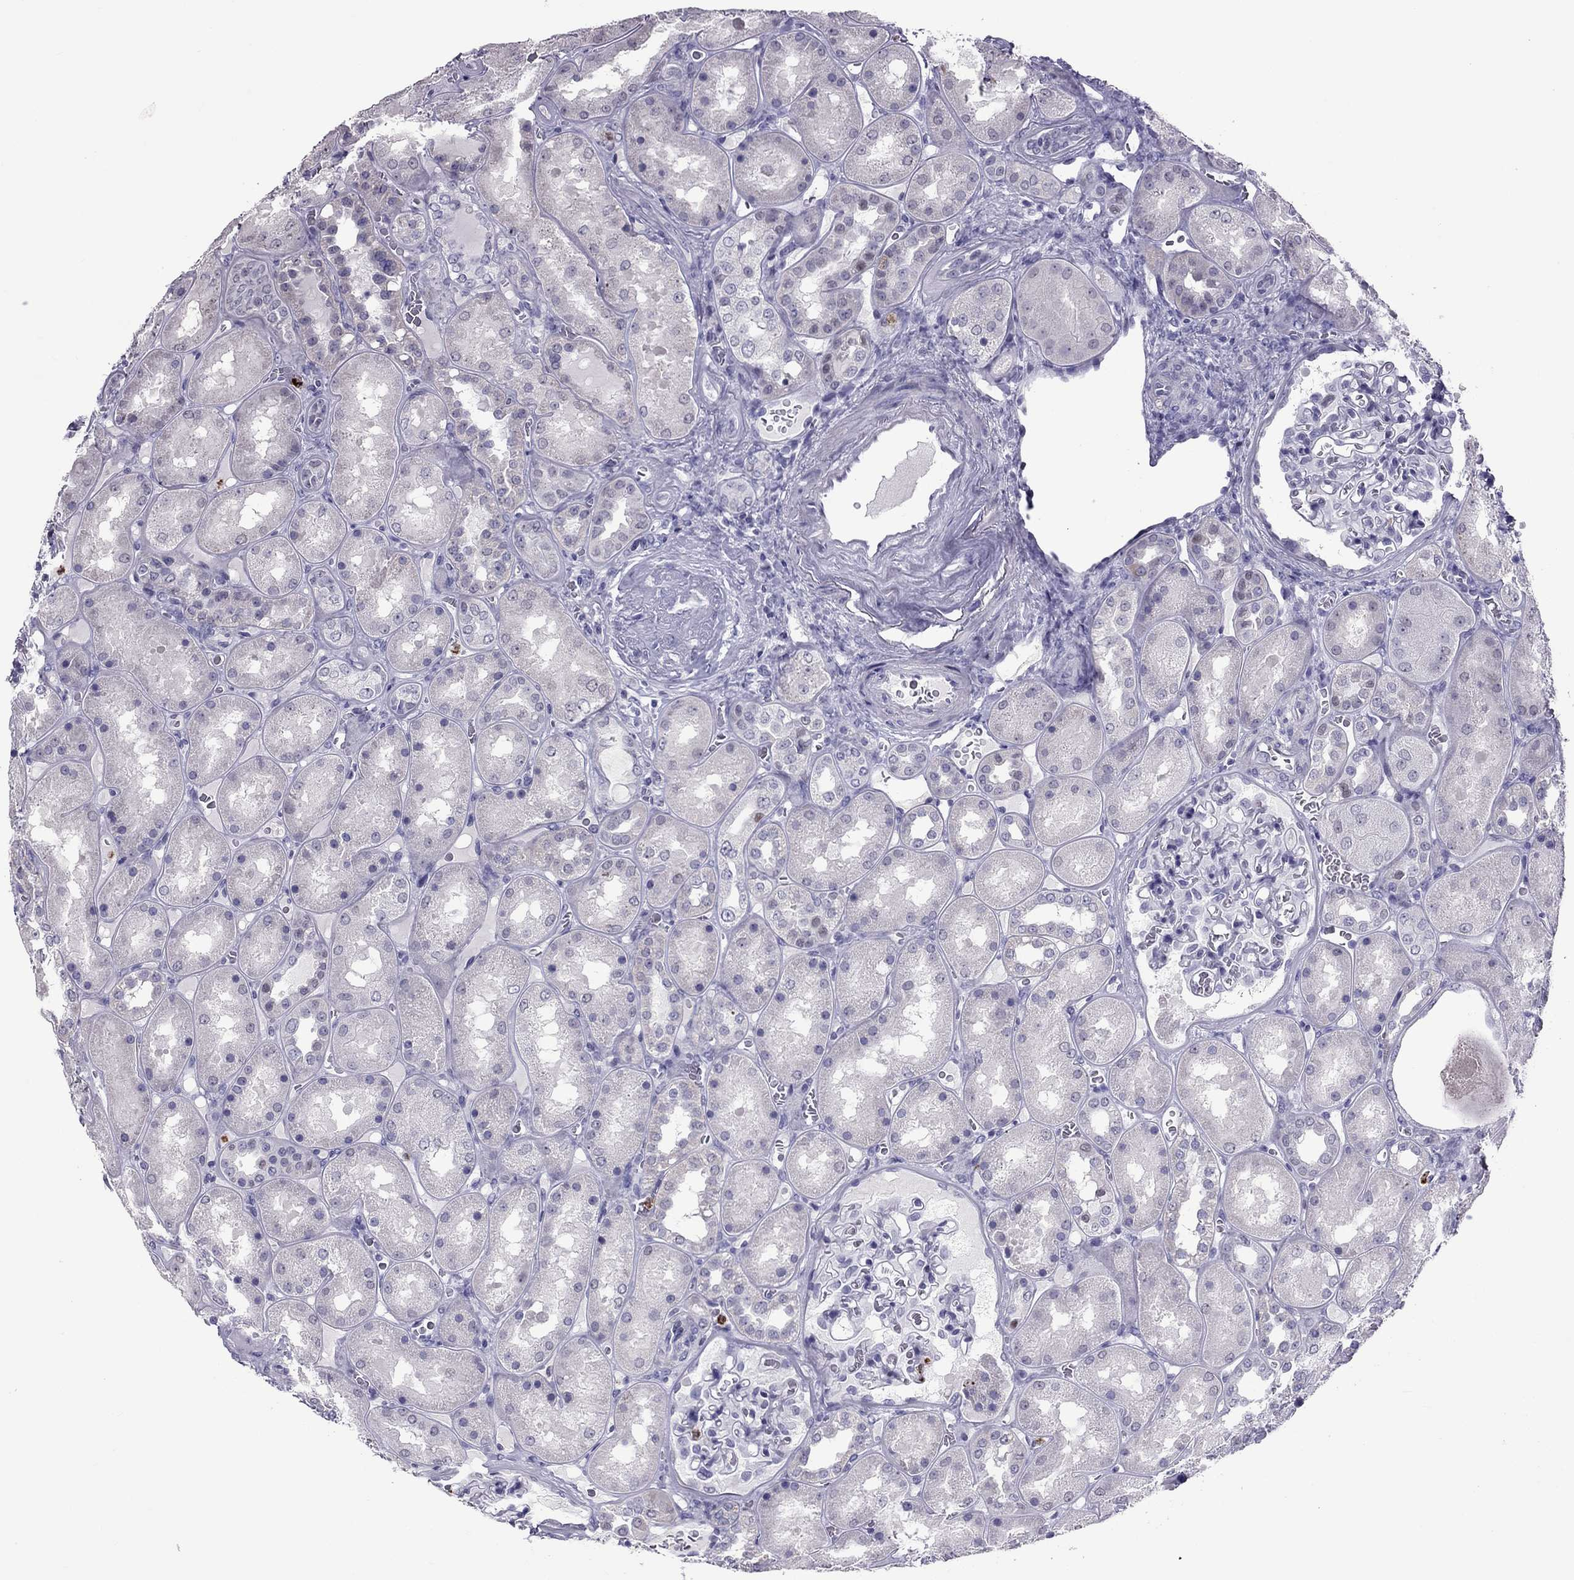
{"staining": {"intensity": "negative", "quantity": "none", "location": "none"}, "tissue": "kidney", "cell_type": "Cells in glomeruli", "image_type": "normal", "snomed": [{"axis": "morphology", "description": "Normal tissue, NOS"}, {"axis": "topography", "description": "Kidney"}], "caption": "IHC of normal human kidney displays no positivity in cells in glomeruli. (DAB (3,3'-diaminobenzidine) immunohistochemistry (IHC), high magnification).", "gene": "CCL27", "patient": {"sex": "male", "age": 73}}